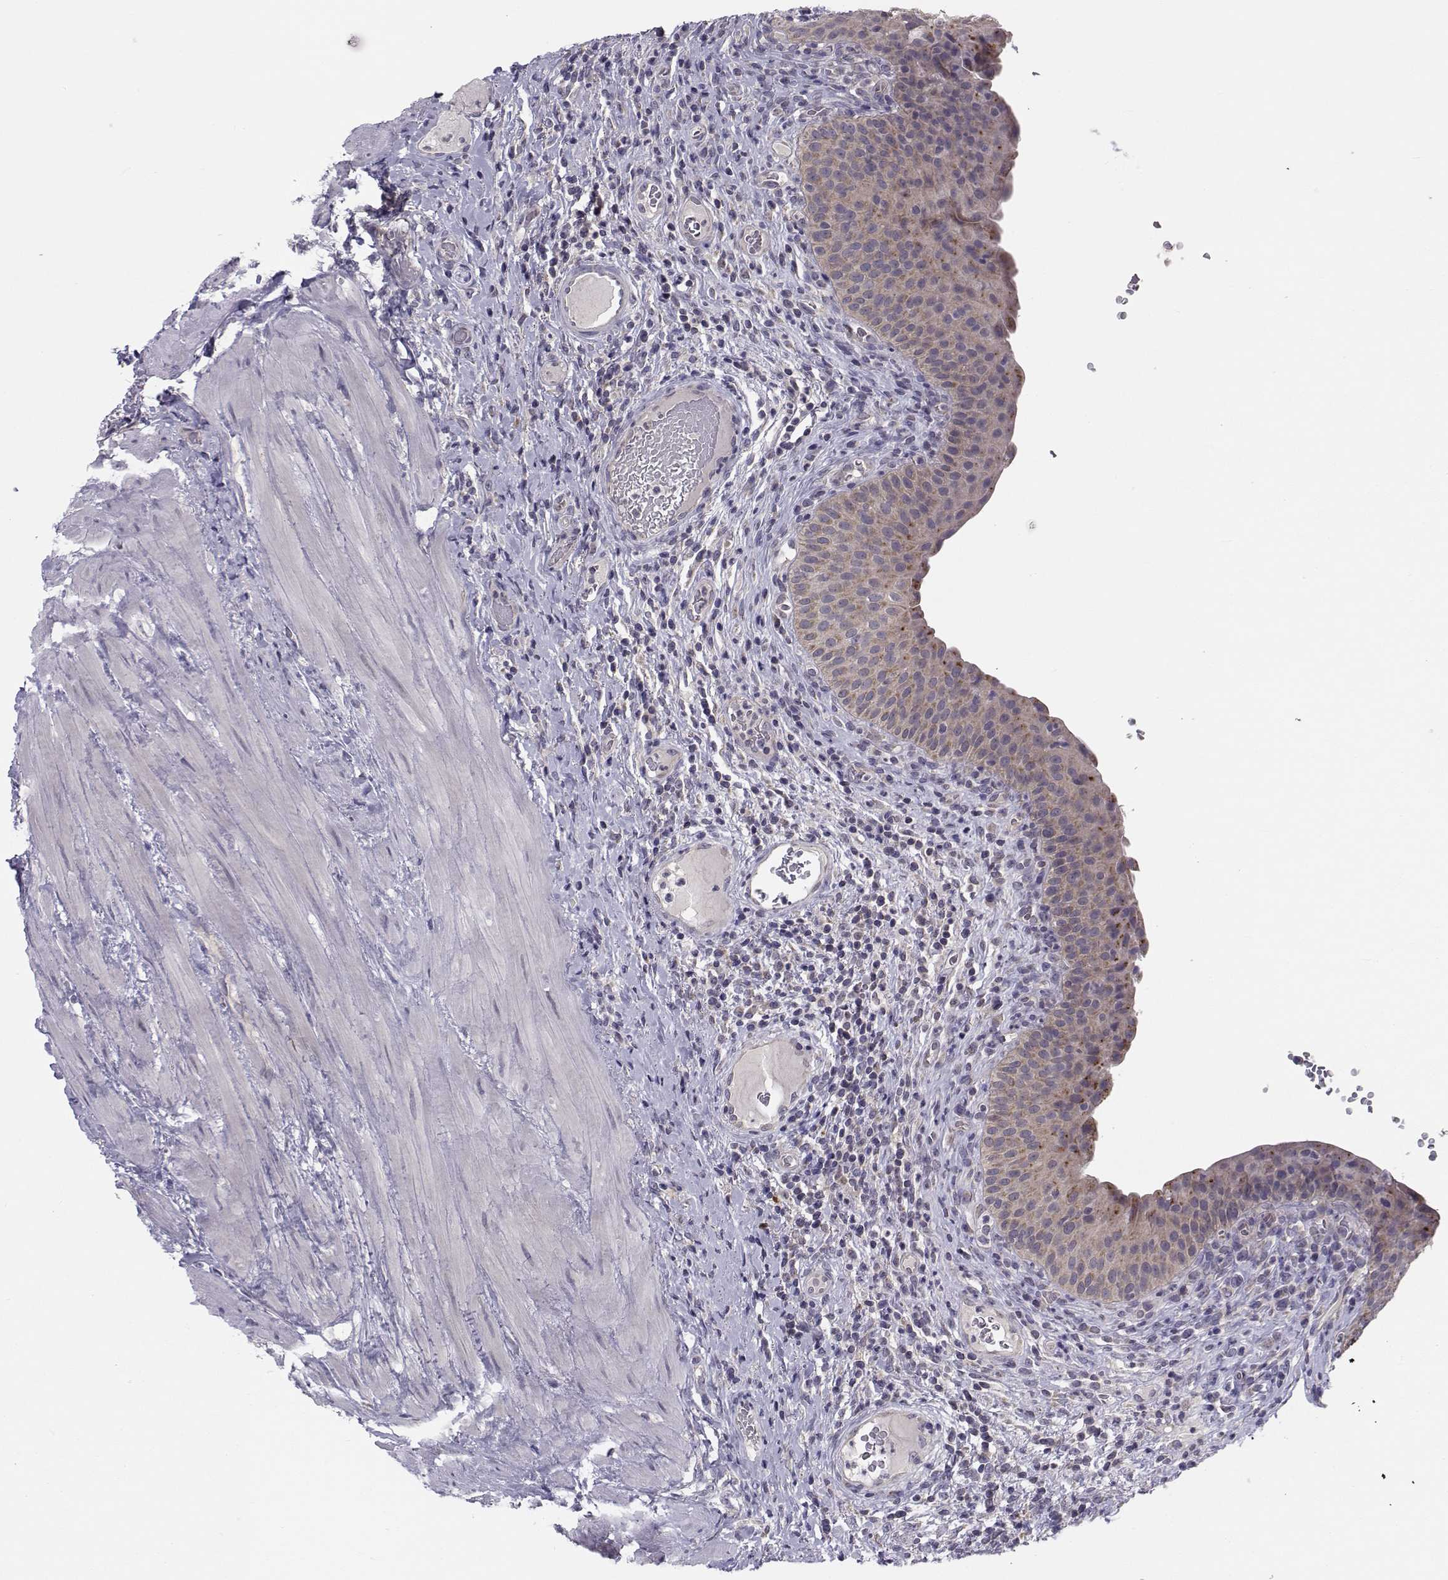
{"staining": {"intensity": "weak", "quantity": ">75%", "location": "cytoplasmic/membranous"}, "tissue": "urinary bladder", "cell_type": "Urothelial cells", "image_type": "normal", "snomed": [{"axis": "morphology", "description": "Normal tissue, NOS"}, {"axis": "topography", "description": "Urinary bladder"}], "caption": "IHC staining of benign urinary bladder, which shows low levels of weak cytoplasmic/membranous staining in approximately >75% of urothelial cells indicating weak cytoplasmic/membranous protein positivity. The staining was performed using DAB (3,3'-diaminobenzidine) (brown) for protein detection and nuclei were counterstained in hematoxylin (blue).", "gene": "ANGPT1", "patient": {"sex": "male", "age": 66}}